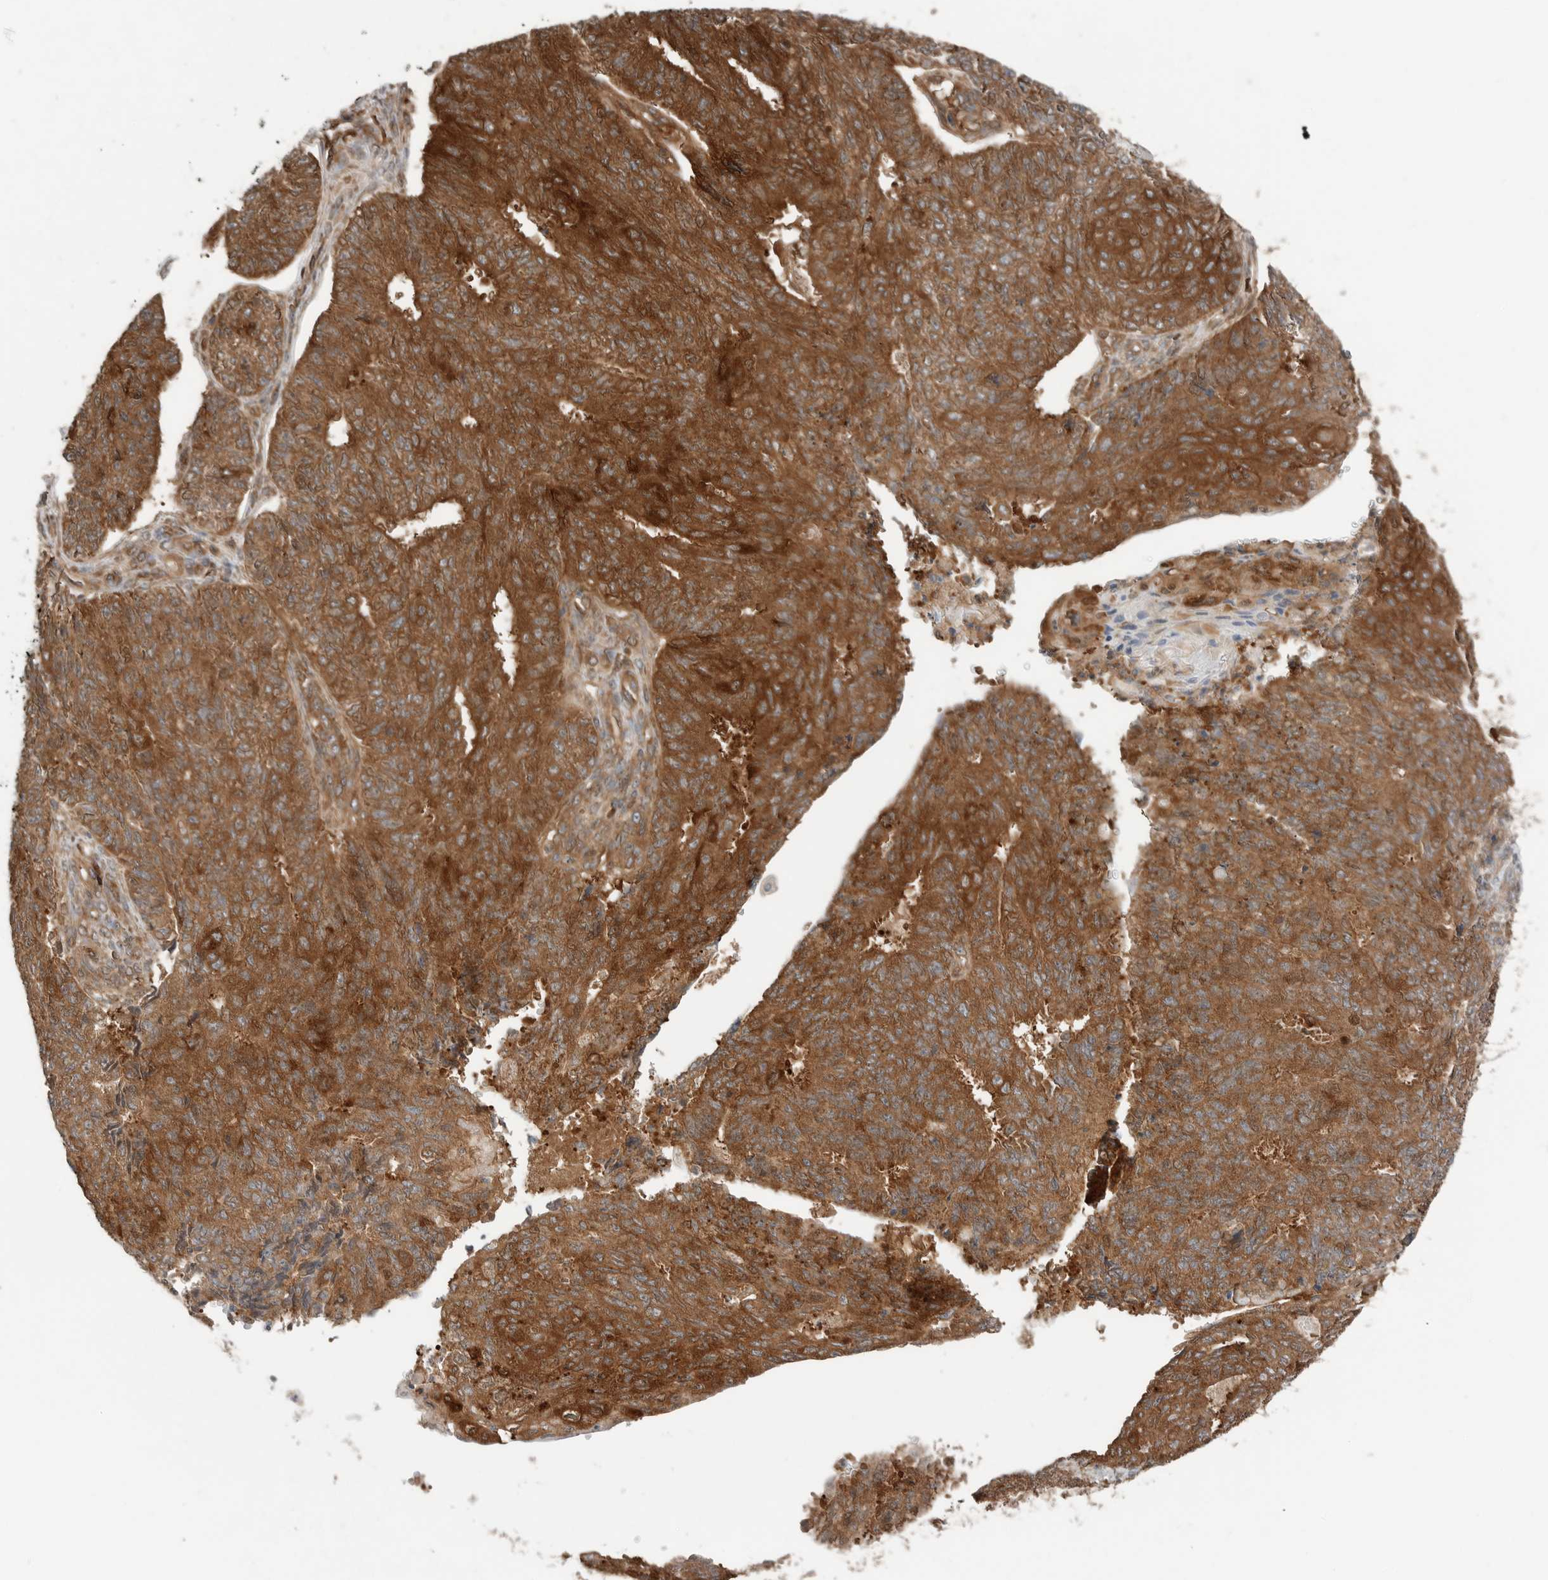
{"staining": {"intensity": "strong", "quantity": ">75%", "location": "cytoplasmic/membranous"}, "tissue": "endometrial cancer", "cell_type": "Tumor cells", "image_type": "cancer", "snomed": [{"axis": "morphology", "description": "Adenocarcinoma, NOS"}, {"axis": "topography", "description": "Endometrium"}], "caption": "IHC (DAB (3,3'-diaminobenzidine)) staining of human adenocarcinoma (endometrial) reveals strong cytoplasmic/membranous protein staining in about >75% of tumor cells.", "gene": "XPNPEP1", "patient": {"sex": "female", "age": 32}}